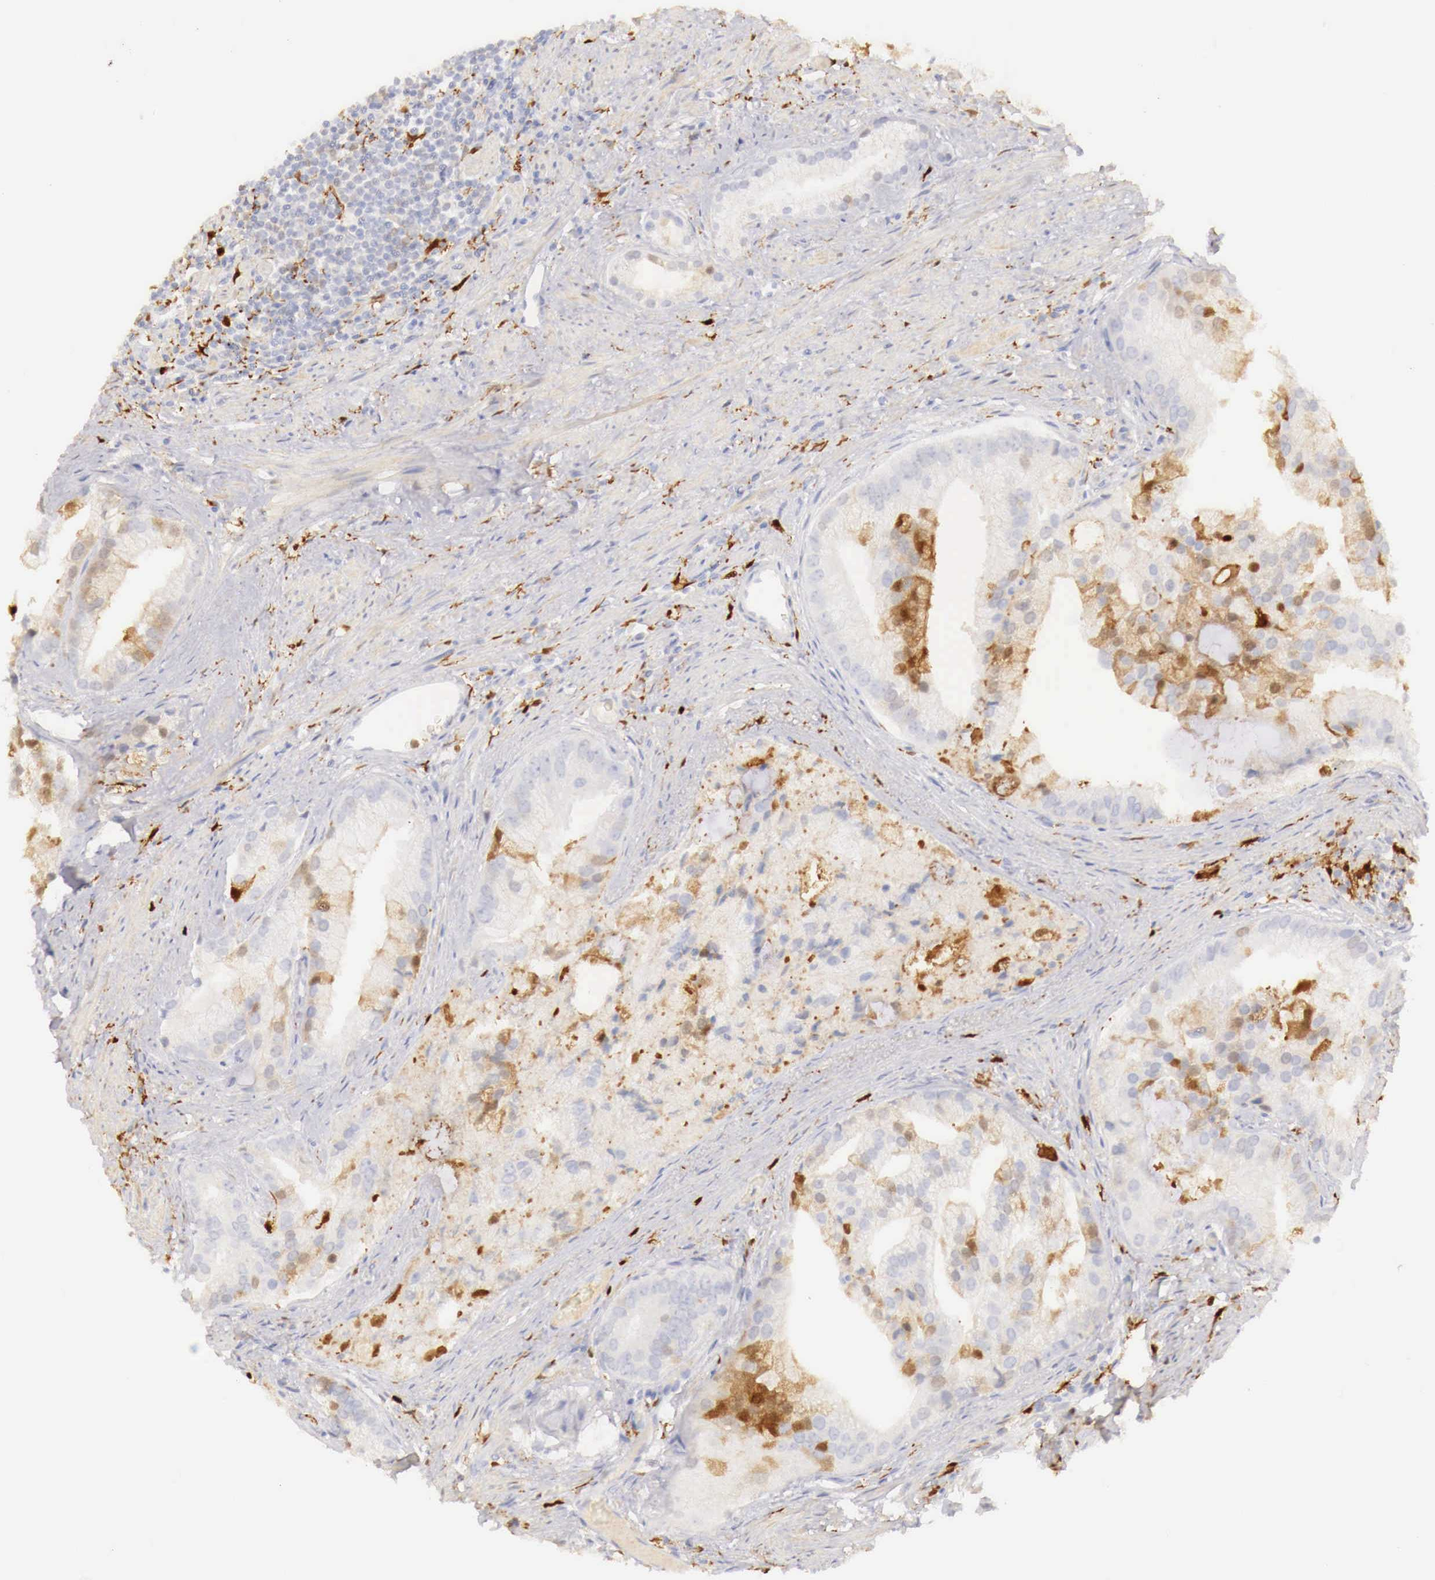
{"staining": {"intensity": "moderate", "quantity": "25%-75%", "location": "cytoplasmic/membranous"}, "tissue": "prostate cancer", "cell_type": "Tumor cells", "image_type": "cancer", "snomed": [{"axis": "morphology", "description": "Adenocarcinoma, Low grade"}, {"axis": "topography", "description": "Prostate"}], "caption": "A brown stain labels moderate cytoplasmic/membranous expression of a protein in human prostate cancer tumor cells.", "gene": "RENBP", "patient": {"sex": "male", "age": 71}}